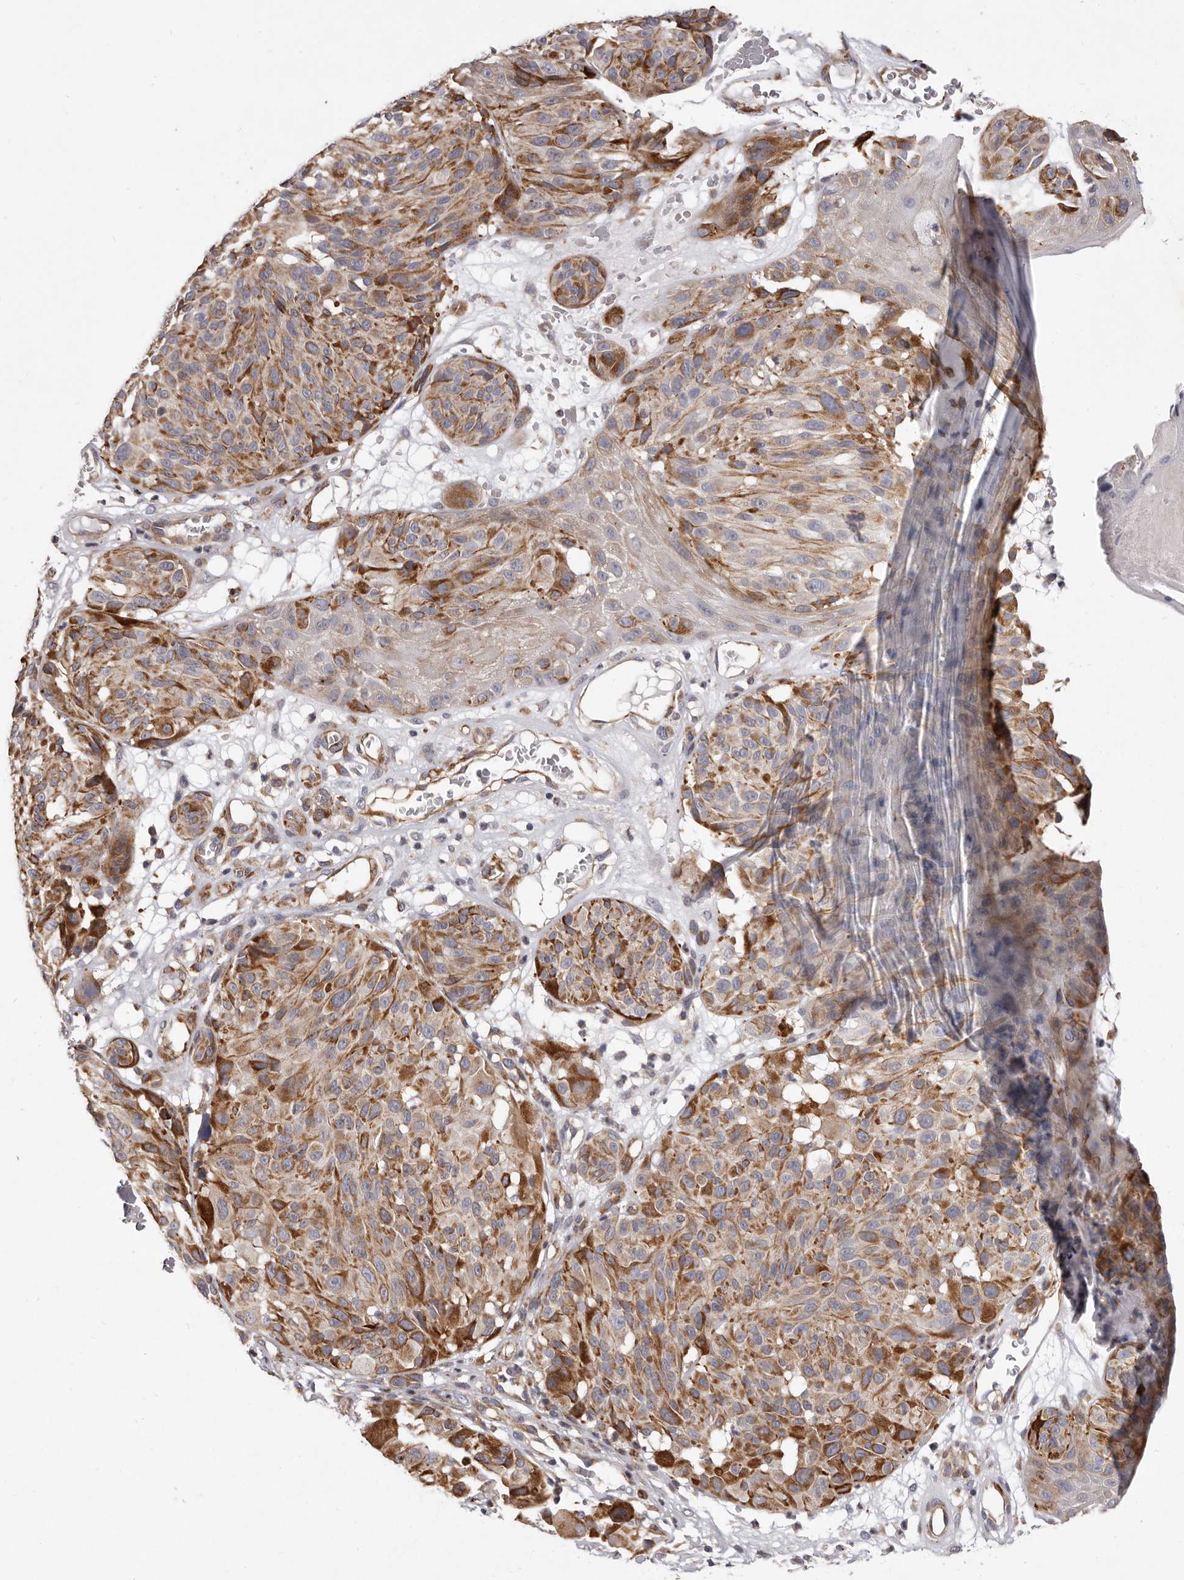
{"staining": {"intensity": "moderate", "quantity": ">75%", "location": "cytoplasmic/membranous"}, "tissue": "melanoma", "cell_type": "Tumor cells", "image_type": "cancer", "snomed": [{"axis": "morphology", "description": "Malignant melanoma, NOS"}, {"axis": "topography", "description": "Skin"}], "caption": "Immunohistochemical staining of melanoma reveals medium levels of moderate cytoplasmic/membranous staining in approximately >75% of tumor cells.", "gene": "ALPK1", "patient": {"sex": "male", "age": 83}}